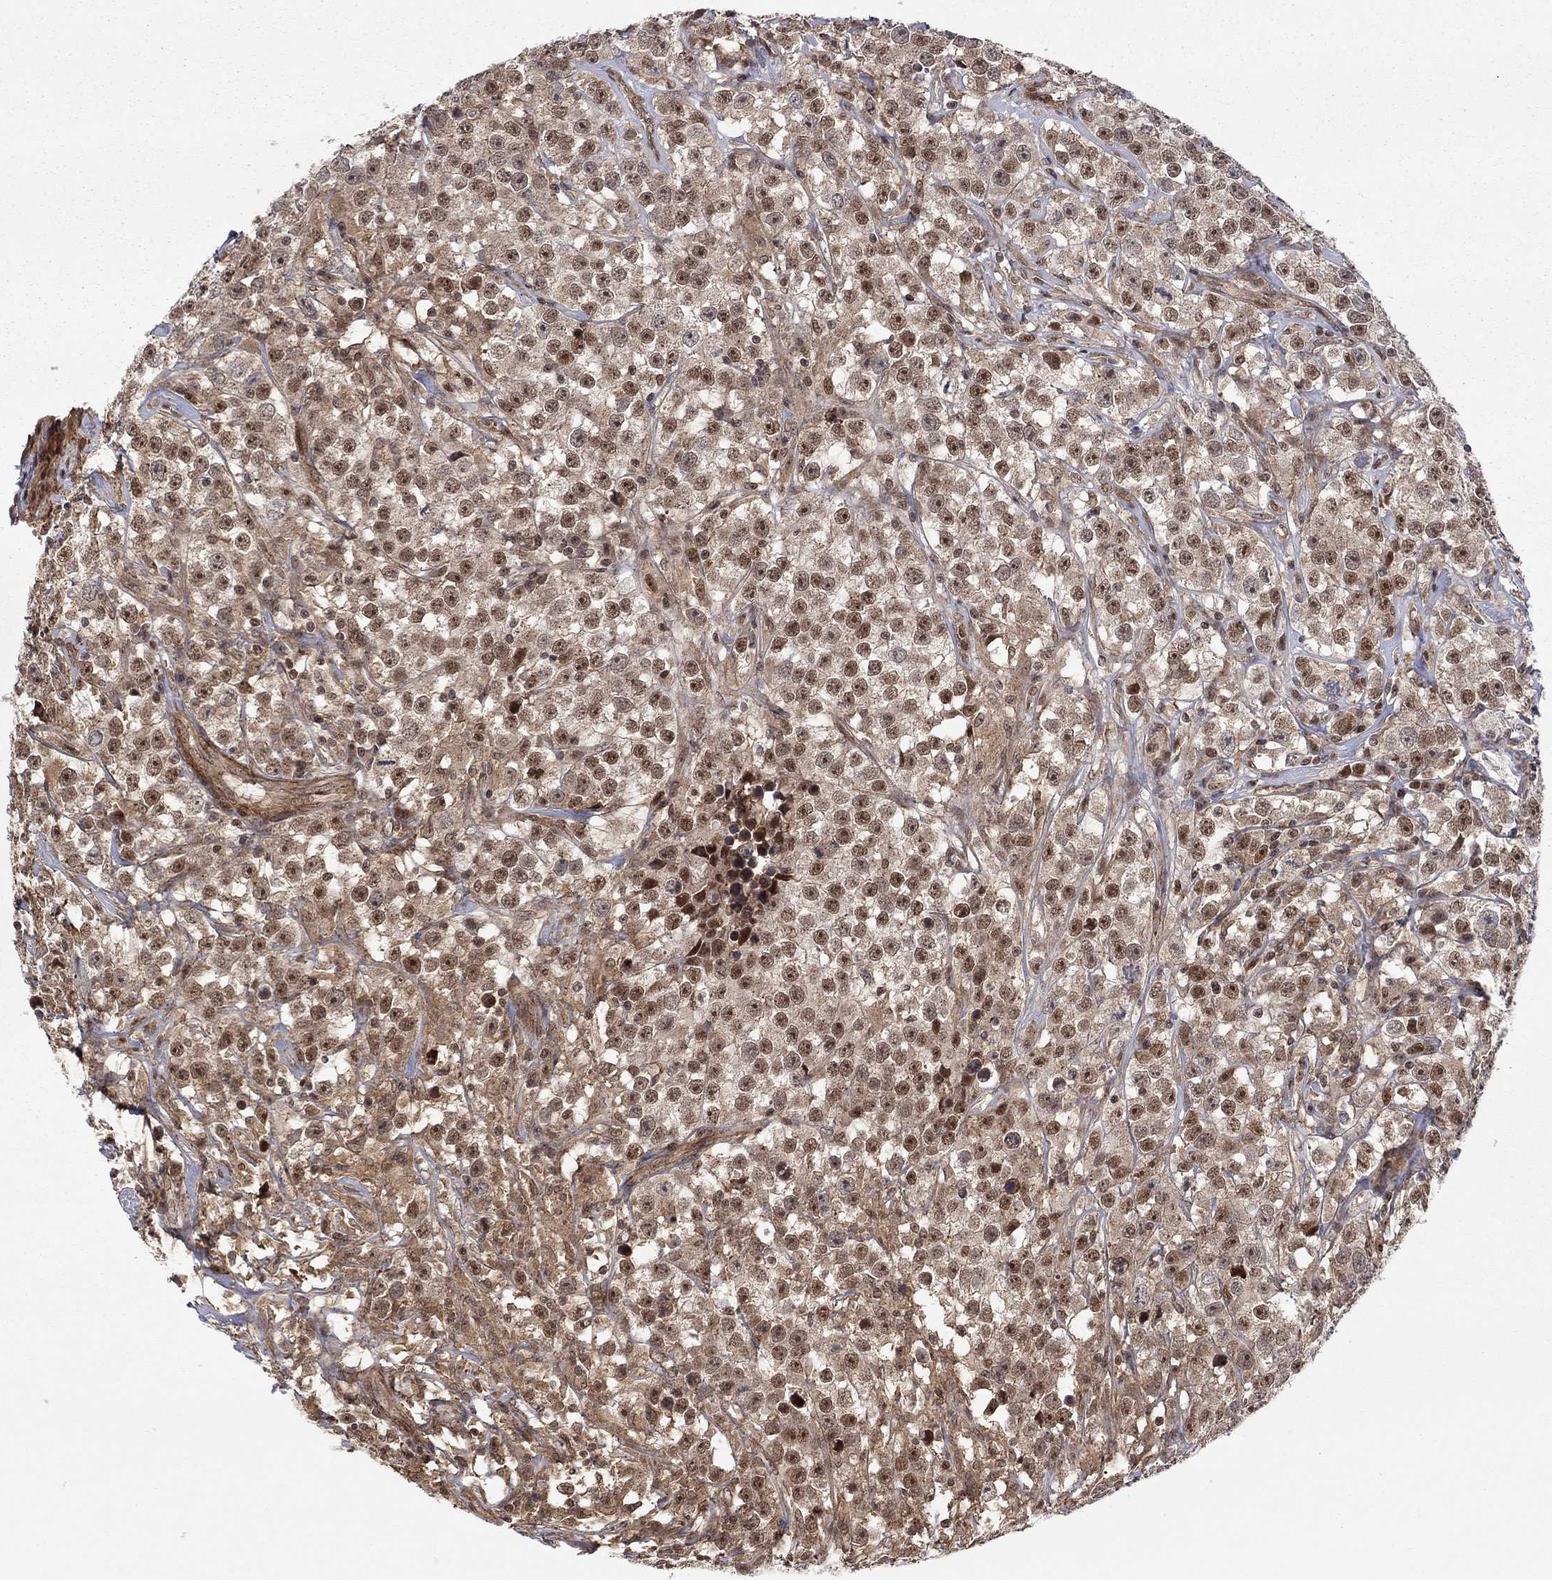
{"staining": {"intensity": "strong", "quantity": "<25%", "location": "cytoplasmic/membranous,nuclear"}, "tissue": "testis cancer", "cell_type": "Tumor cells", "image_type": "cancer", "snomed": [{"axis": "morphology", "description": "Seminoma, NOS"}, {"axis": "topography", "description": "Testis"}], "caption": "Strong cytoplasmic/membranous and nuclear protein staining is present in approximately <25% of tumor cells in testis cancer (seminoma).", "gene": "TDP1", "patient": {"sex": "male", "age": 59}}